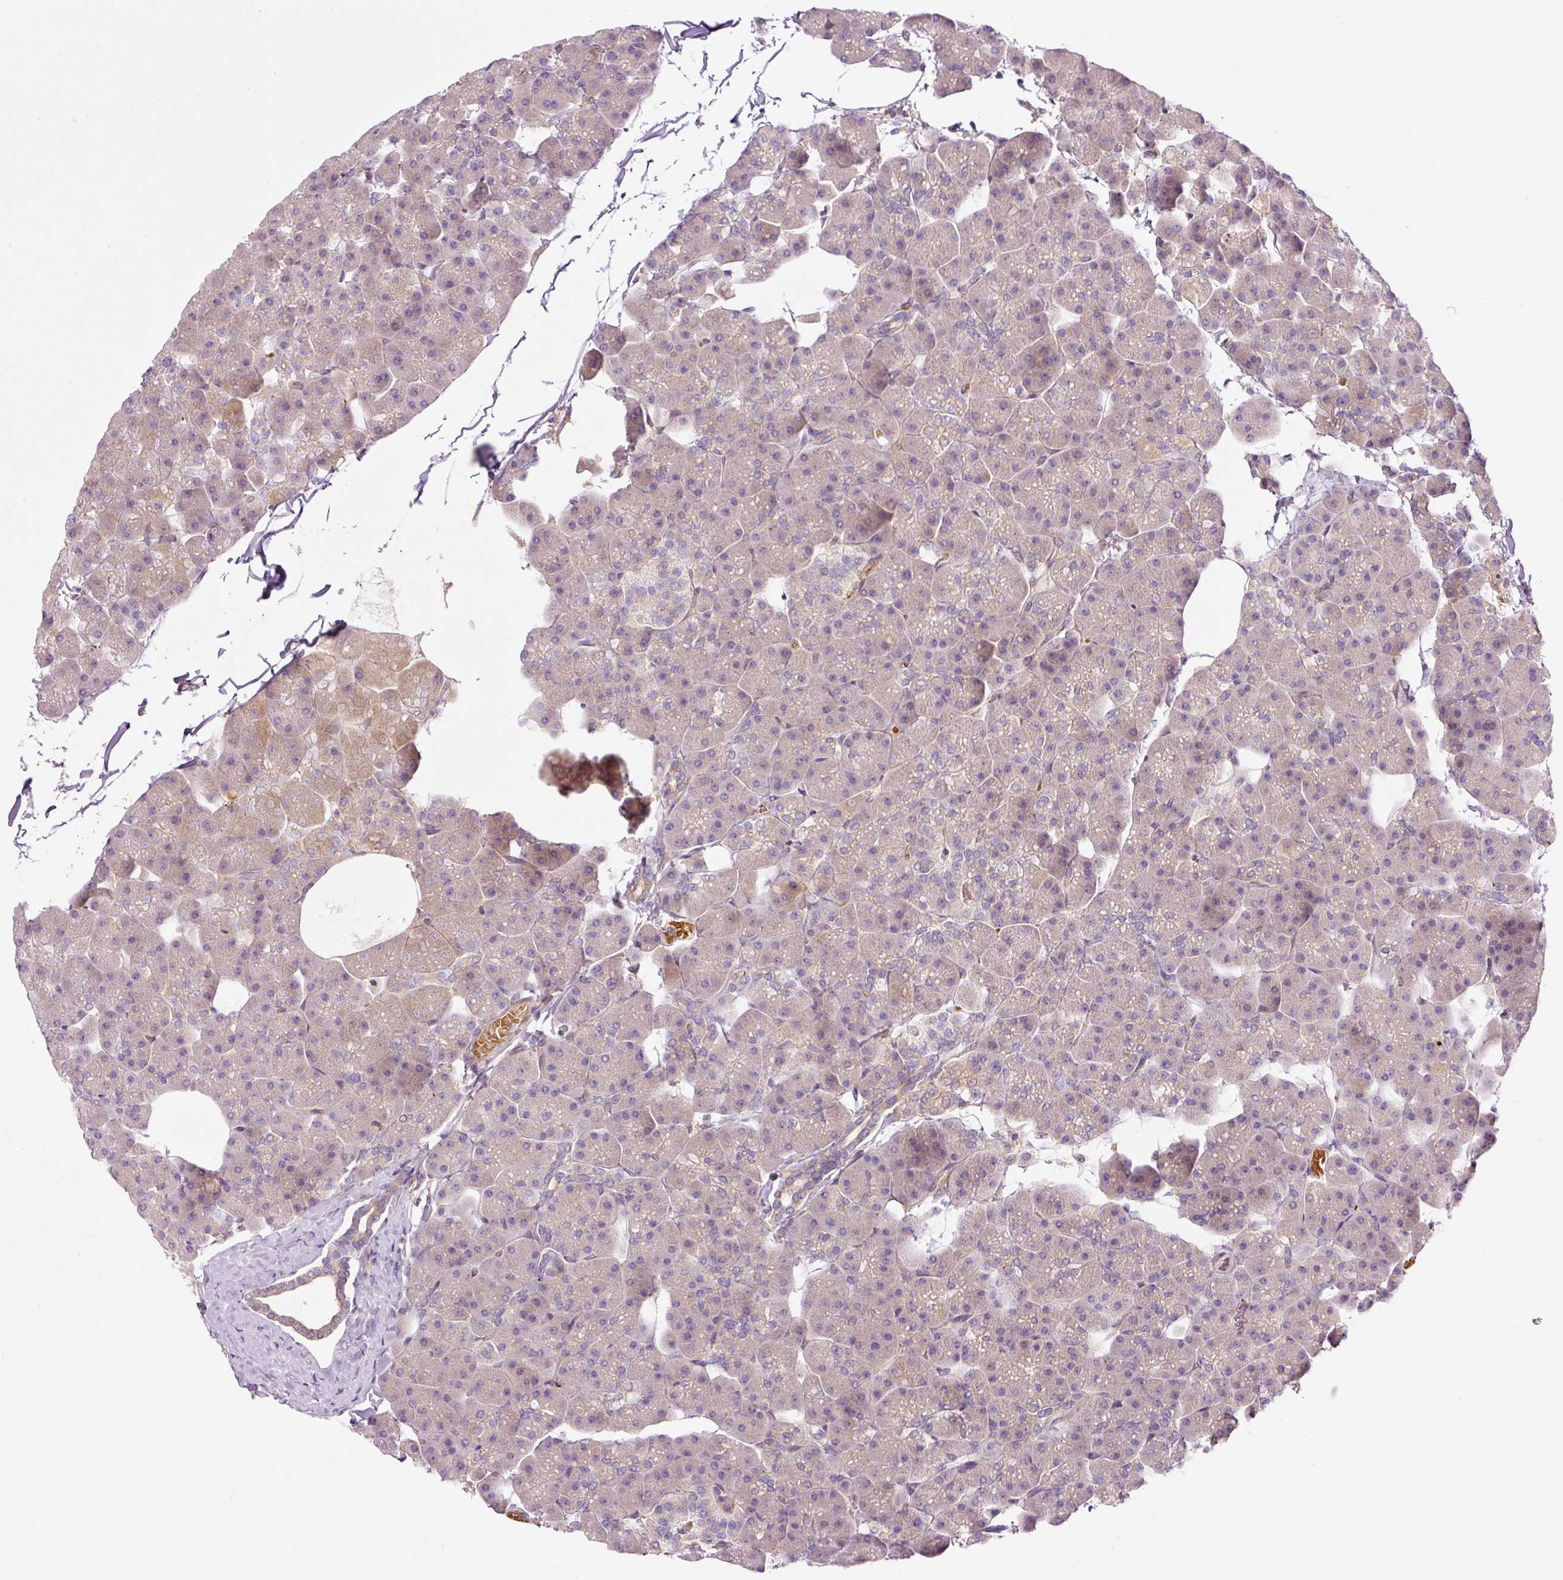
{"staining": {"intensity": "weak", "quantity": "25%-75%", "location": "cytoplasmic/membranous"}, "tissue": "pancreas", "cell_type": "Exocrine glandular cells", "image_type": "normal", "snomed": [{"axis": "morphology", "description": "Normal tissue, NOS"}, {"axis": "topography", "description": "Pancreas"}], "caption": "Protein expression analysis of unremarkable pancreas displays weak cytoplasmic/membranous expression in about 25%-75% of exocrine glandular cells.", "gene": "TBC1D2B", "patient": {"sex": "male", "age": 35}}